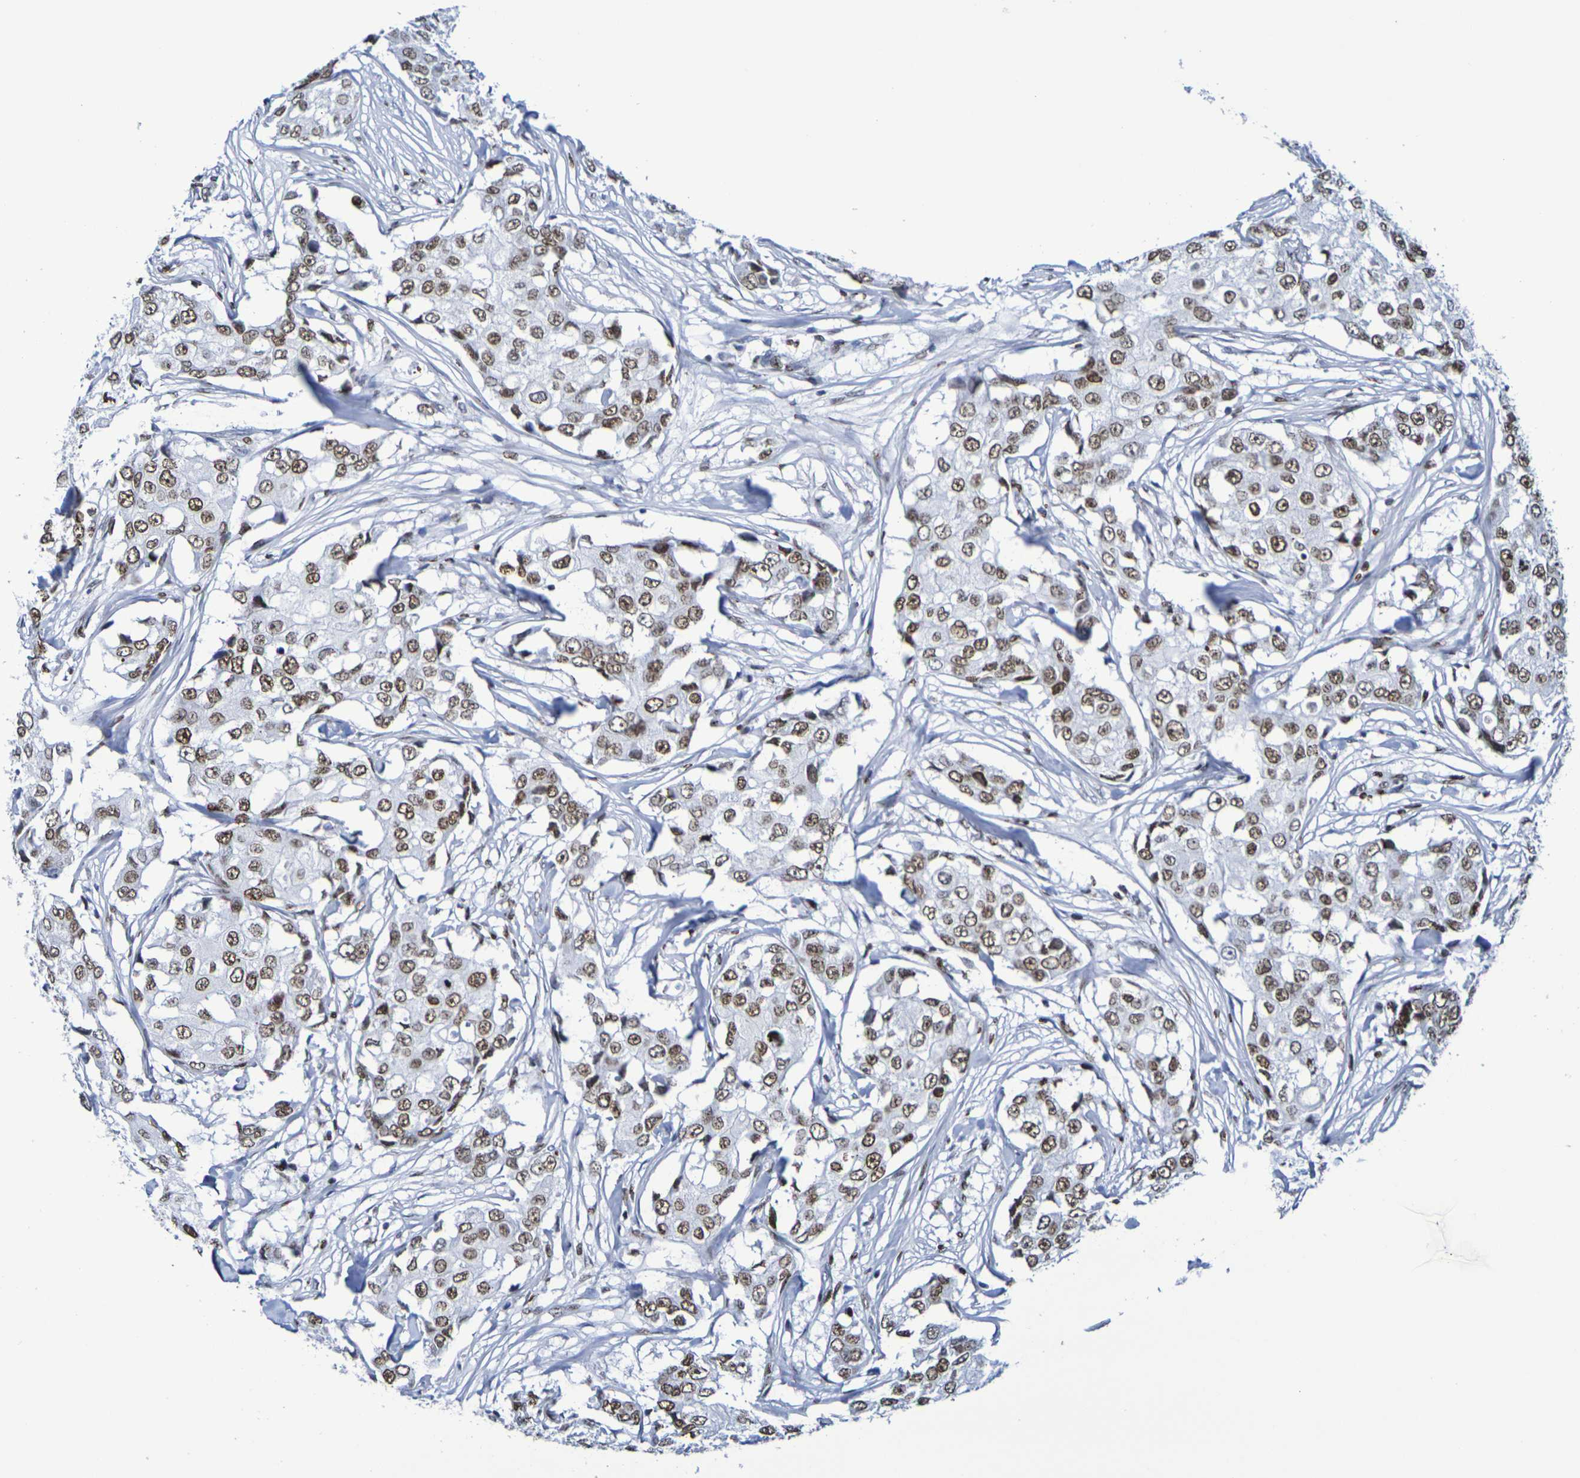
{"staining": {"intensity": "moderate", "quantity": ">75%", "location": "nuclear"}, "tissue": "breast cancer", "cell_type": "Tumor cells", "image_type": "cancer", "snomed": [{"axis": "morphology", "description": "Duct carcinoma"}, {"axis": "topography", "description": "Breast"}], "caption": "This is a micrograph of IHC staining of breast cancer (invasive ductal carcinoma), which shows moderate staining in the nuclear of tumor cells.", "gene": "H1-5", "patient": {"sex": "female", "age": 27}}